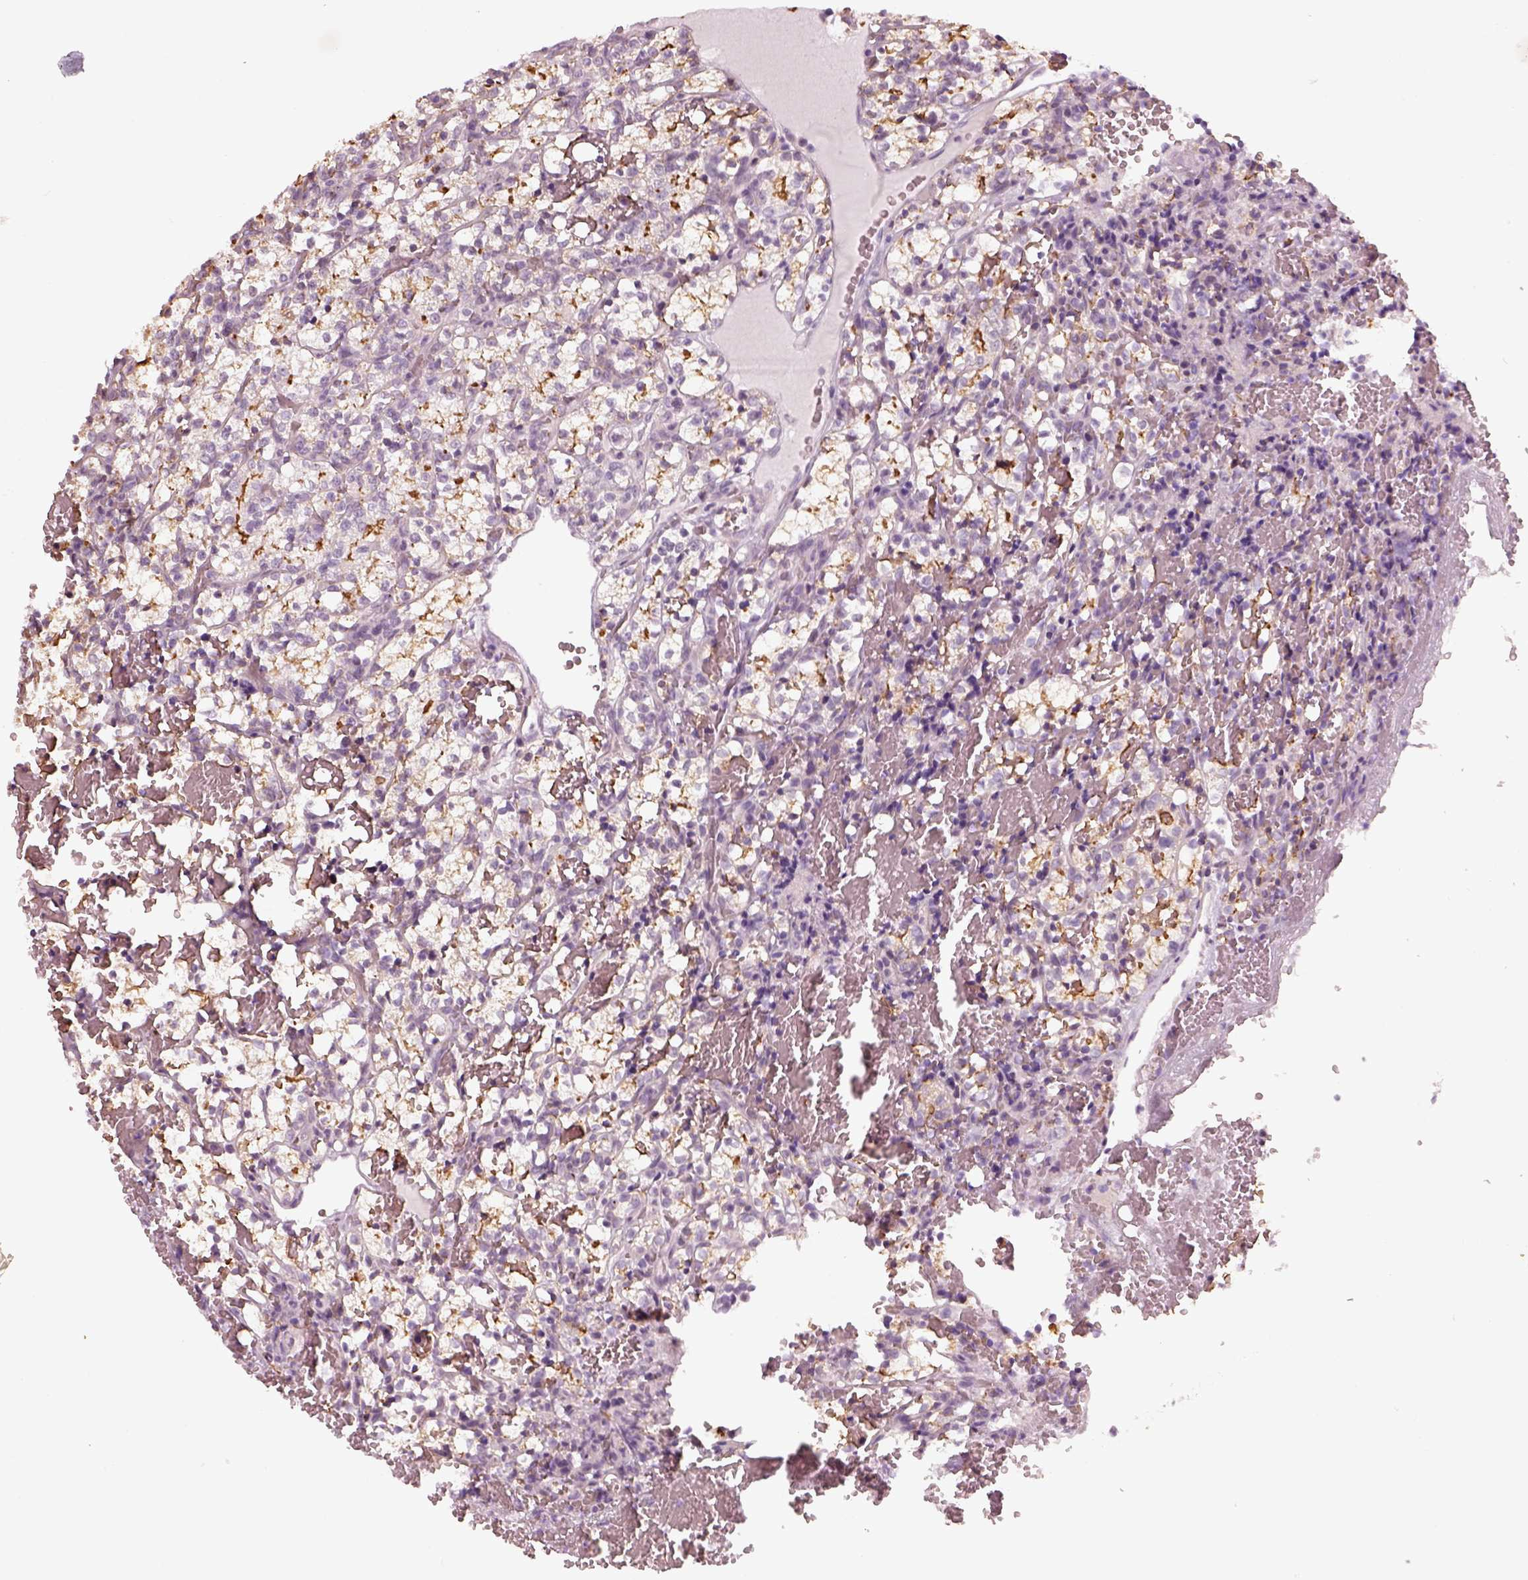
{"staining": {"intensity": "moderate", "quantity": "<25%", "location": "cytoplasmic/membranous"}, "tissue": "renal cancer", "cell_type": "Tumor cells", "image_type": "cancer", "snomed": [{"axis": "morphology", "description": "Adenocarcinoma, NOS"}, {"axis": "topography", "description": "Kidney"}], "caption": "Adenocarcinoma (renal) stained for a protein (brown) displays moderate cytoplasmic/membranous positive staining in approximately <25% of tumor cells.", "gene": "LRRIQ3", "patient": {"sex": "female", "age": 69}}